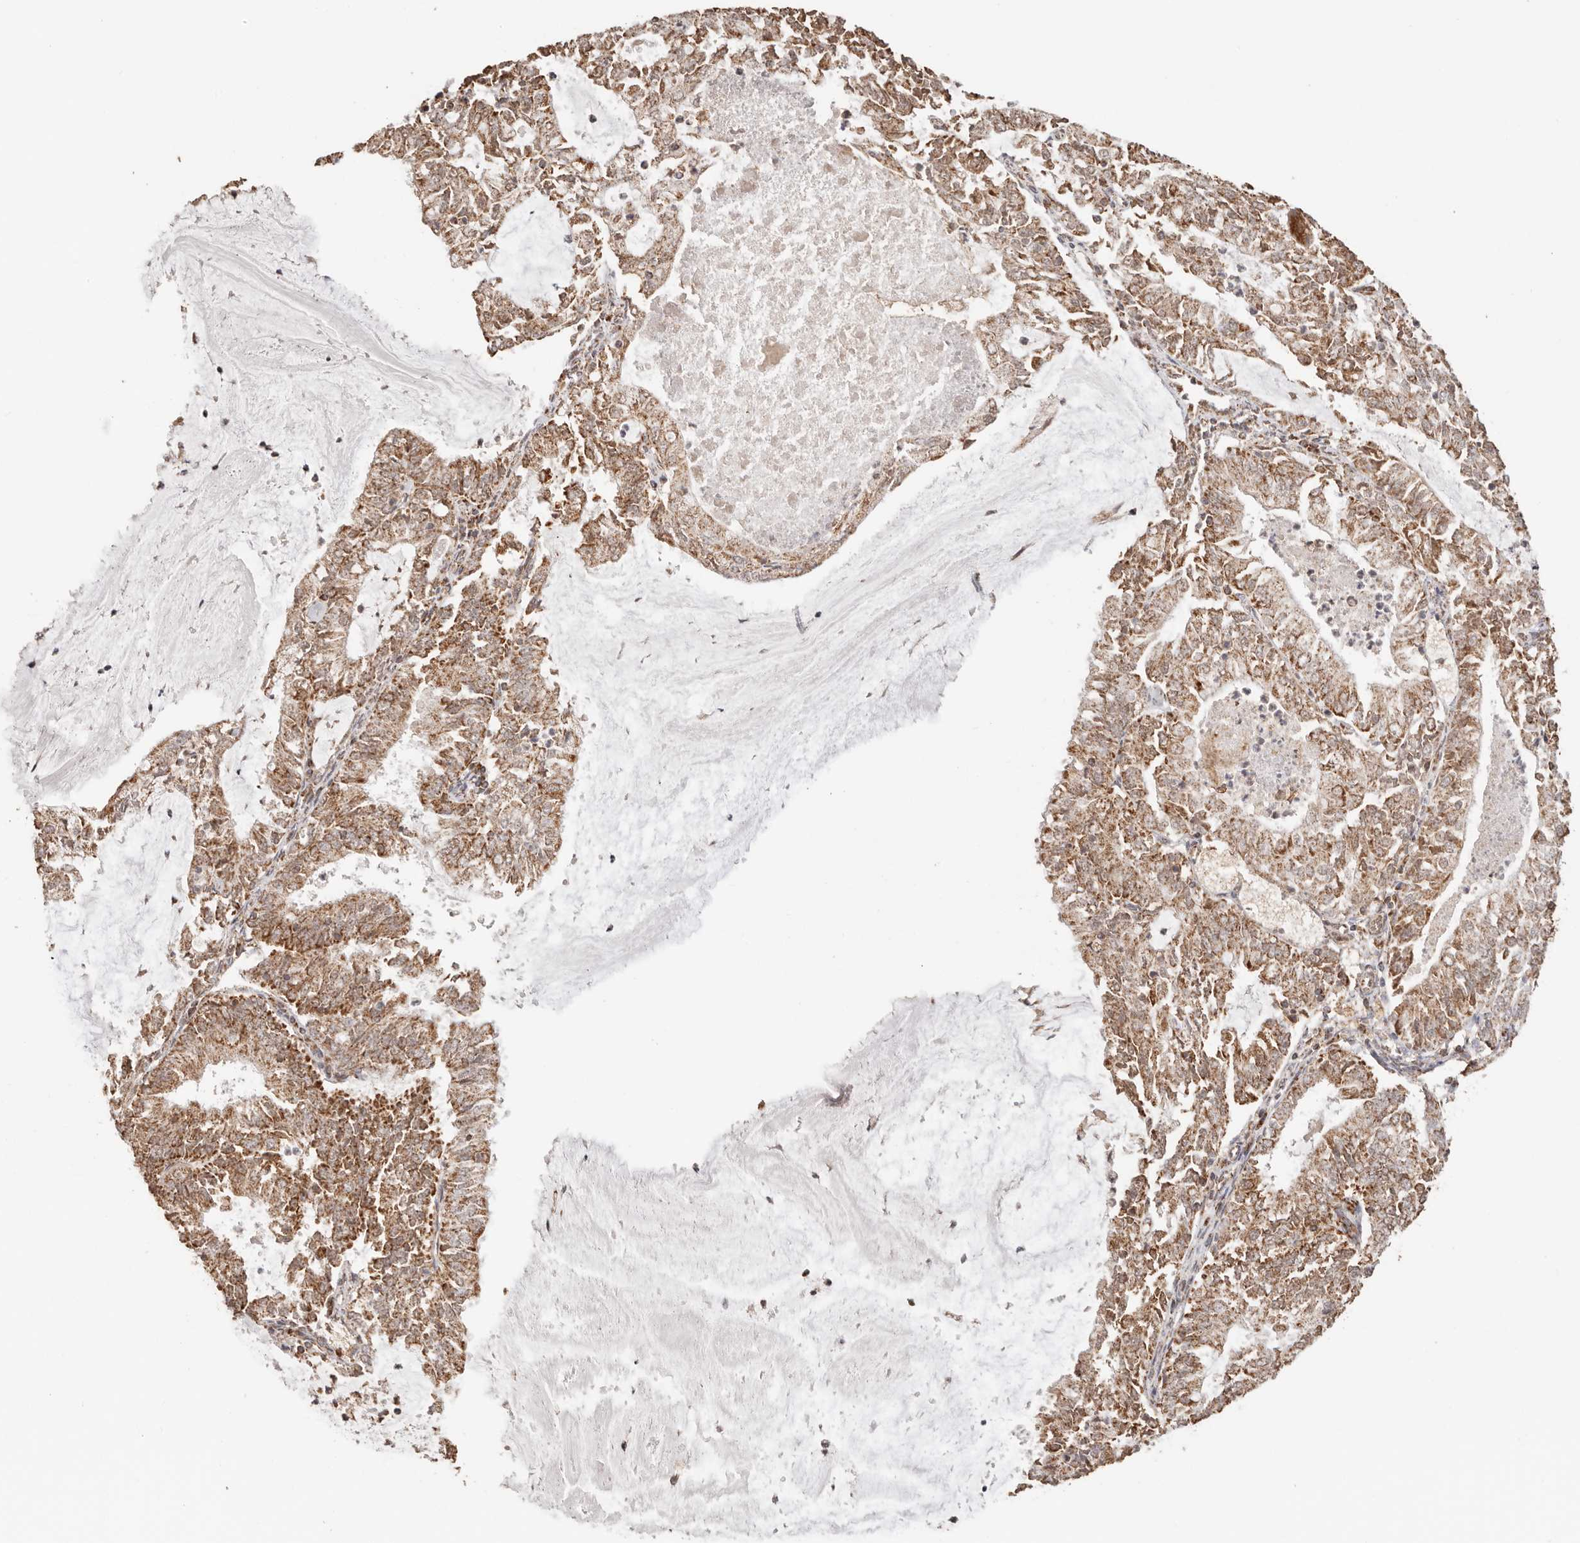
{"staining": {"intensity": "moderate", "quantity": ">75%", "location": "cytoplasmic/membranous"}, "tissue": "endometrial cancer", "cell_type": "Tumor cells", "image_type": "cancer", "snomed": [{"axis": "morphology", "description": "Adenocarcinoma, NOS"}, {"axis": "topography", "description": "Endometrium"}], "caption": "Protein staining of endometrial adenocarcinoma tissue exhibits moderate cytoplasmic/membranous positivity in about >75% of tumor cells.", "gene": "NDUFB11", "patient": {"sex": "female", "age": 57}}